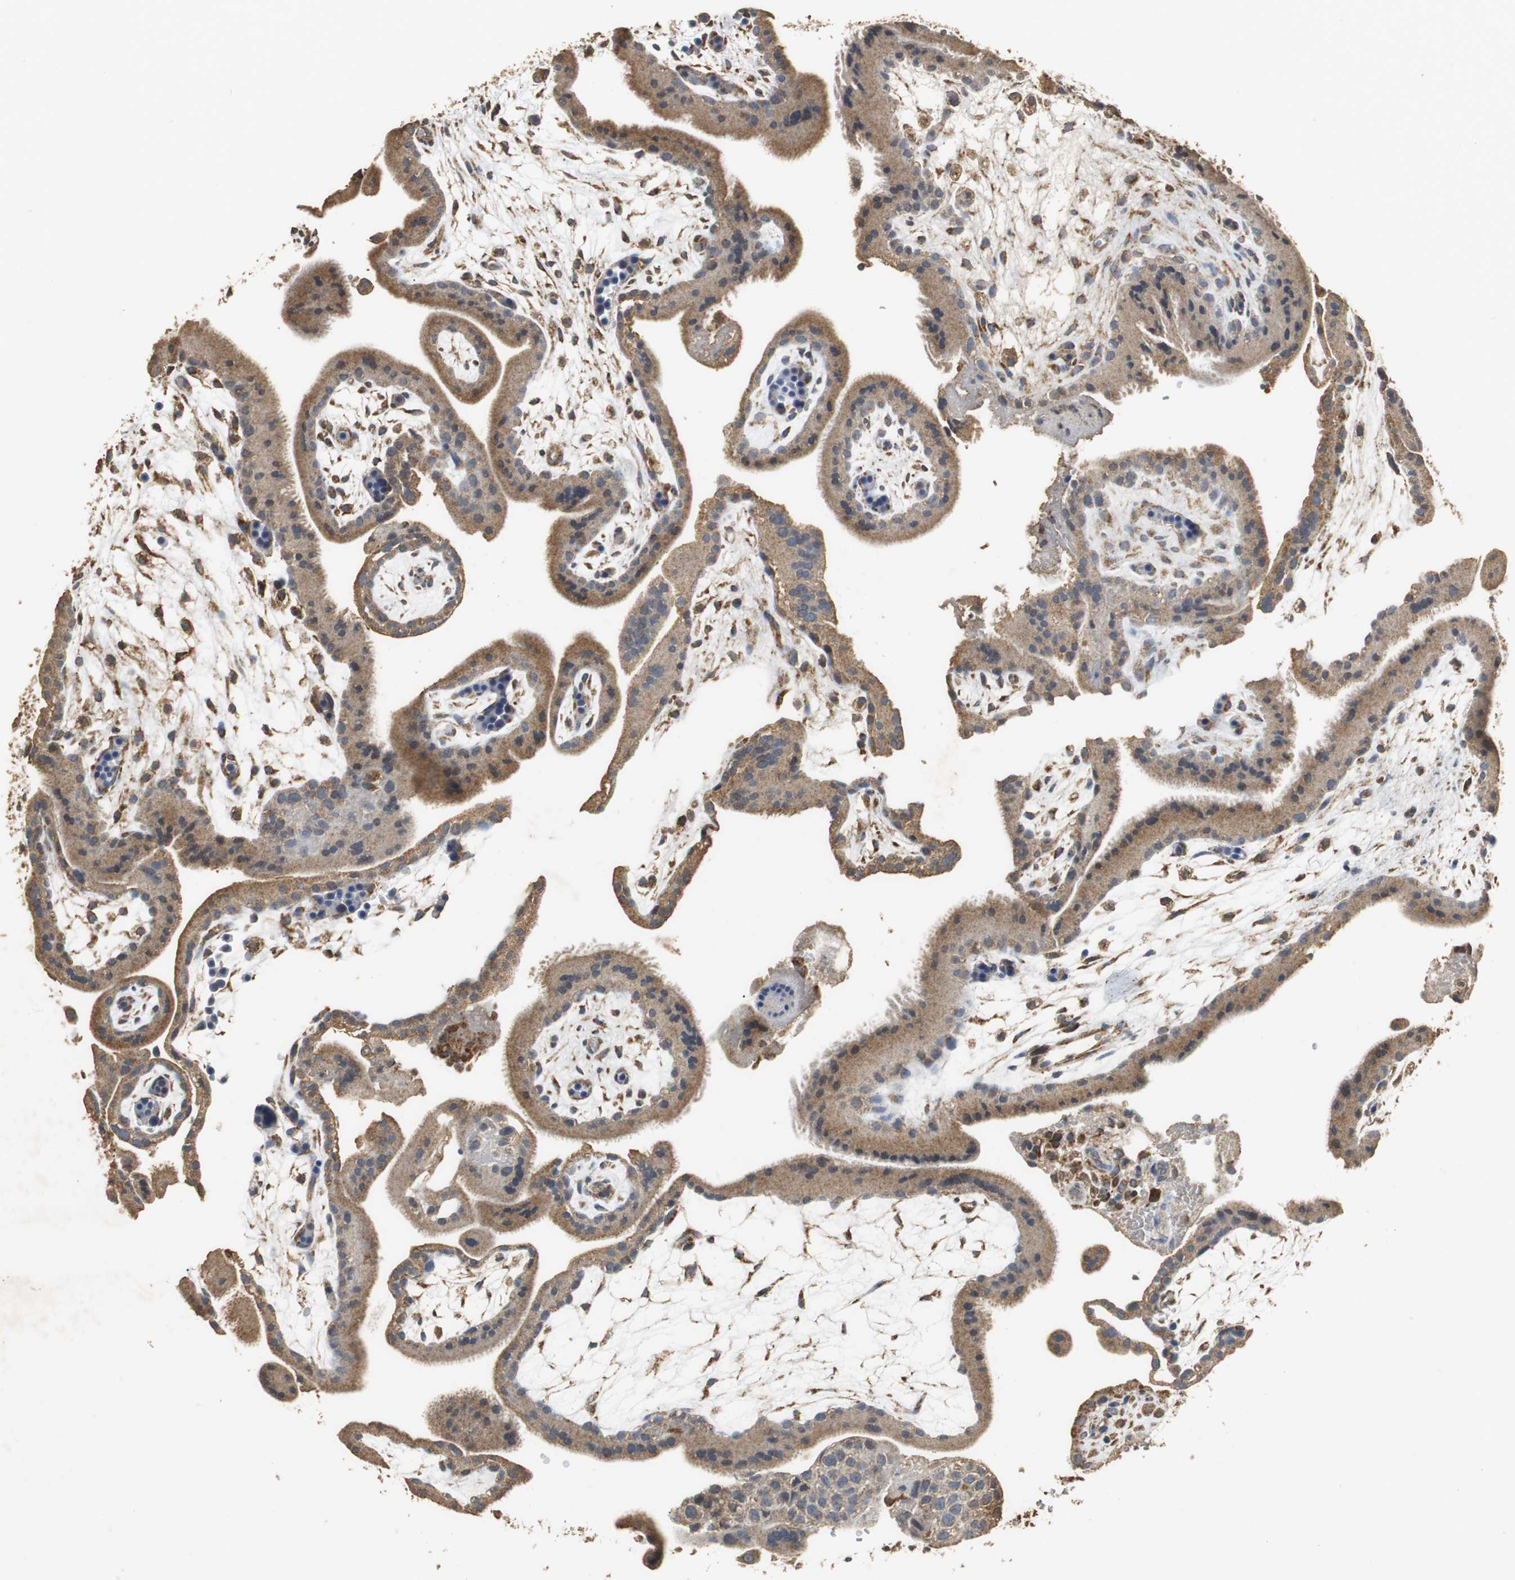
{"staining": {"intensity": "weak", "quantity": "25%-75%", "location": "cytoplasmic/membranous"}, "tissue": "placenta", "cell_type": "Decidual cells", "image_type": "normal", "snomed": [{"axis": "morphology", "description": "Normal tissue, NOS"}, {"axis": "topography", "description": "Placenta"}], "caption": "Protein expression by immunohistochemistry (IHC) demonstrates weak cytoplasmic/membranous expression in about 25%-75% of decidual cells in benign placenta.", "gene": "NNT", "patient": {"sex": "female", "age": 19}}